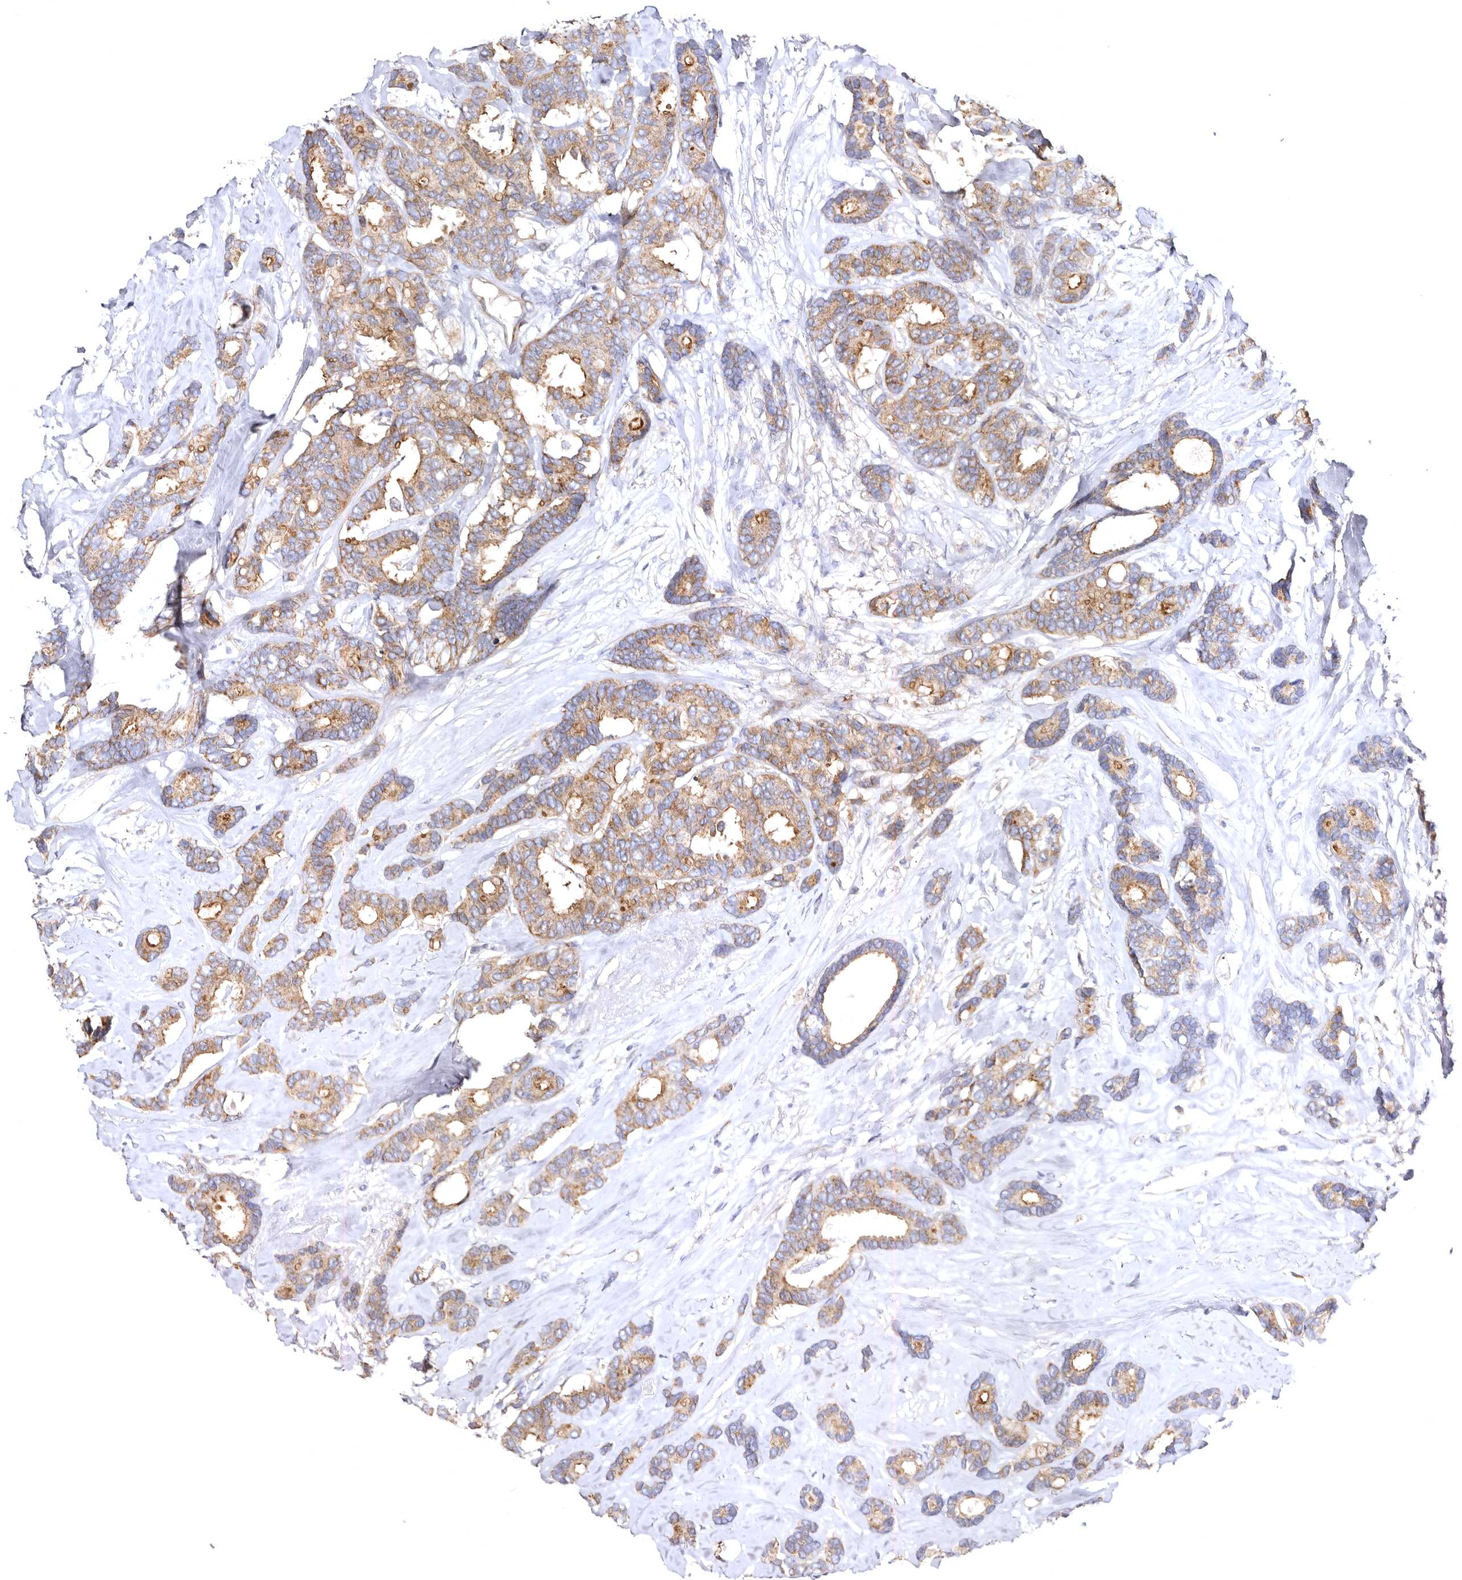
{"staining": {"intensity": "moderate", "quantity": ">75%", "location": "cytoplasmic/membranous"}, "tissue": "breast cancer", "cell_type": "Tumor cells", "image_type": "cancer", "snomed": [{"axis": "morphology", "description": "Duct carcinoma"}, {"axis": "topography", "description": "Breast"}], "caption": "Breast invasive ductal carcinoma stained with a brown dye reveals moderate cytoplasmic/membranous positive expression in approximately >75% of tumor cells.", "gene": "BAIAP2L1", "patient": {"sex": "female", "age": 87}}